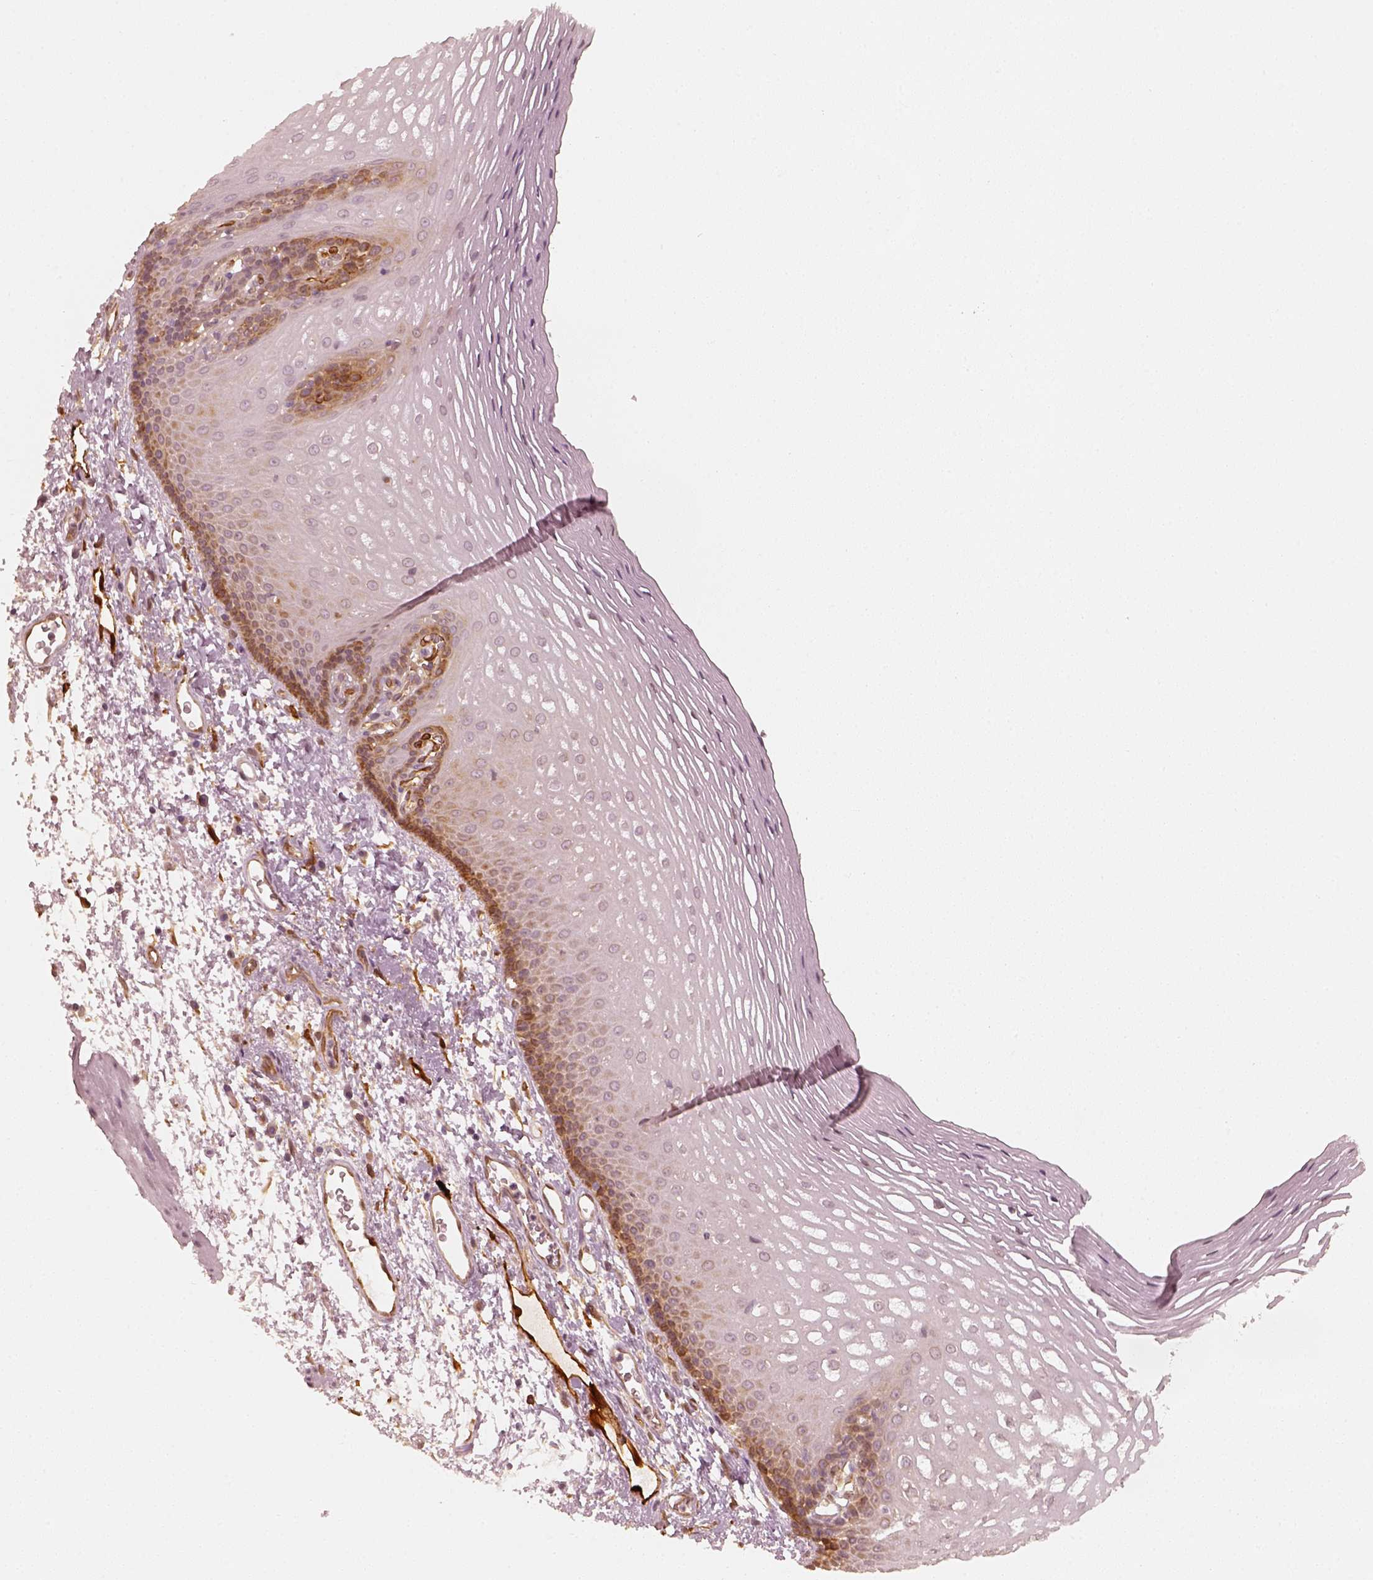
{"staining": {"intensity": "moderate", "quantity": "<25%", "location": "cytoplasmic/membranous"}, "tissue": "esophagus", "cell_type": "Squamous epithelial cells", "image_type": "normal", "snomed": [{"axis": "morphology", "description": "Normal tissue, NOS"}, {"axis": "topography", "description": "Esophagus"}], "caption": "Immunohistochemistry histopathology image of unremarkable esophagus: human esophagus stained using immunohistochemistry exhibits low levels of moderate protein expression localized specifically in the cytoplasmic/membranous of squamous epithelial cells, appearing as a cytoplasmic/membranous brown color.", "gene": "FSCN1", "patient": {"sex": "male", "age": 76}}